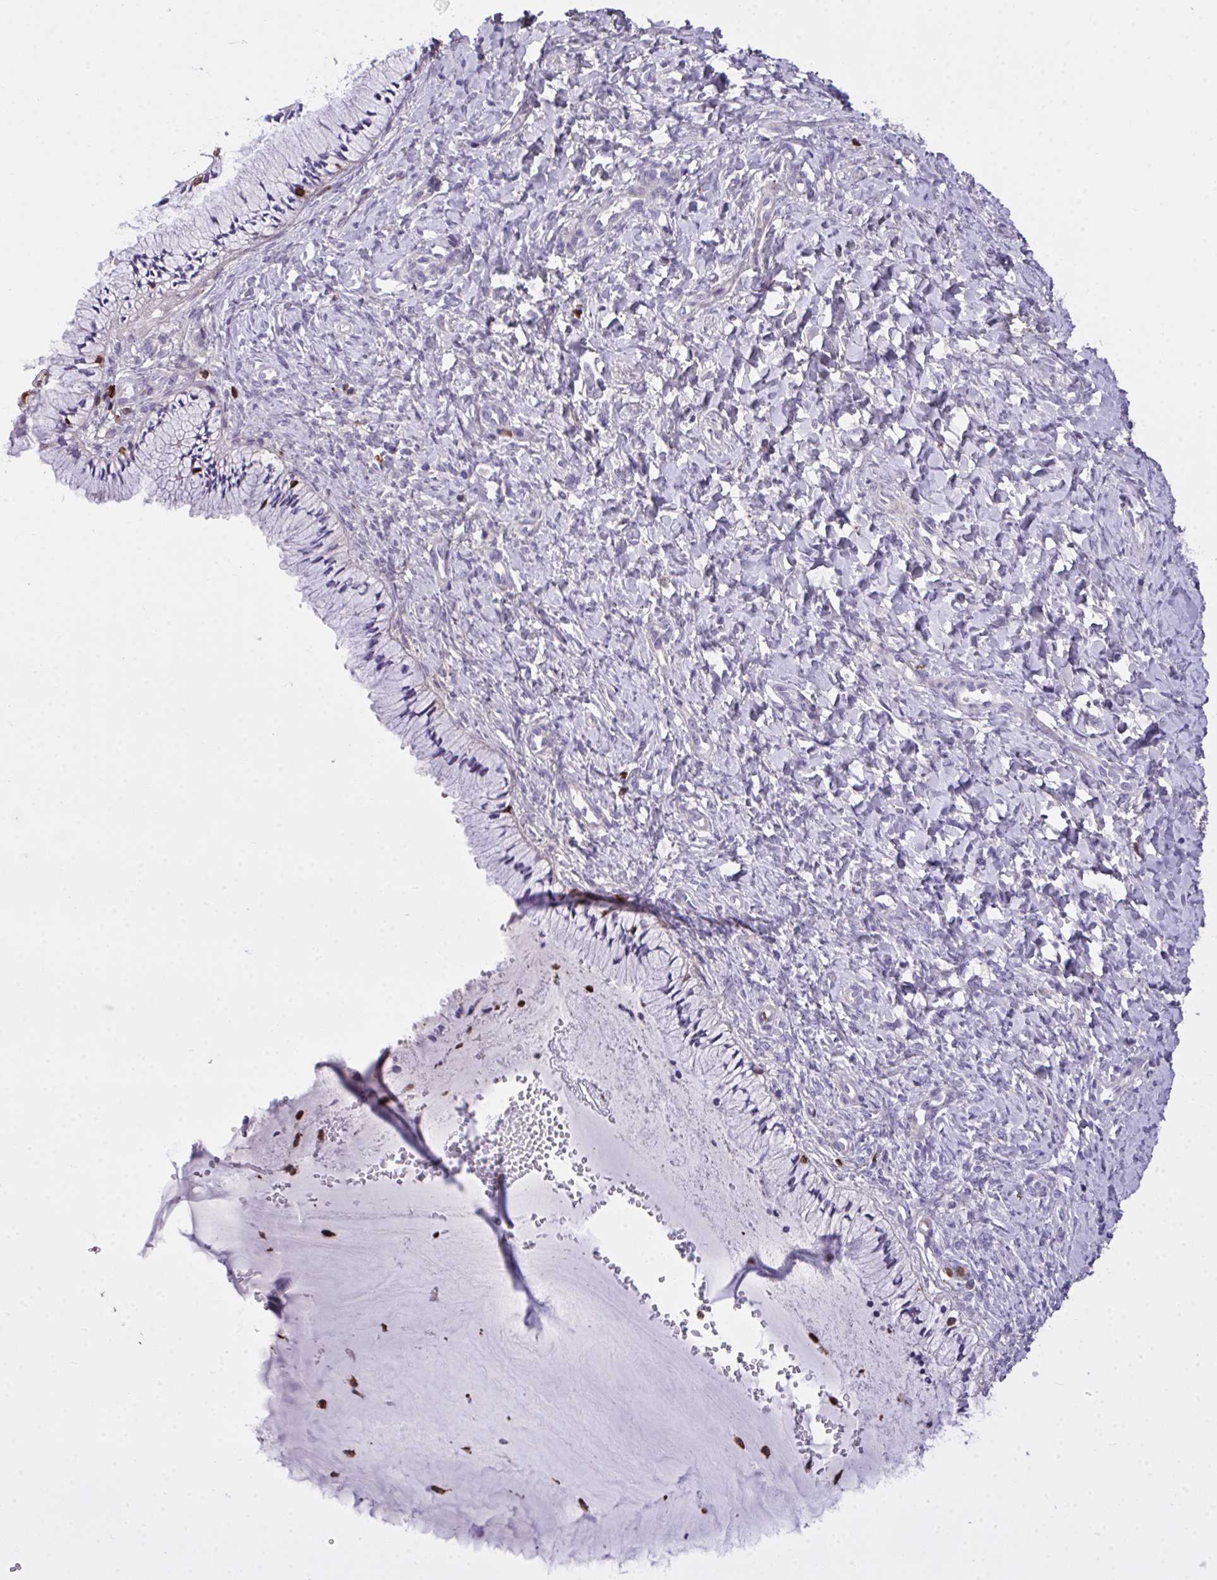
{"staining": {"intensity": "negative", "quantity": "none", "location": "none"}, "tissue": "cervix", "cell_type": "Glandular cells", "image_type": "normal", "snomed": [{"axis": "morphology", "description": "Normal tissue, NOS"}, {"axis": "topography", "description": "Cervix"}], "caption": "Immunohistochemistry (IHC) histopathology image of benign cervix stained for a protein (brown), which demonstrates no expression in glandular cells.", "gene": "AP5M1", "patient": {"sex": "female", "age": 37}}